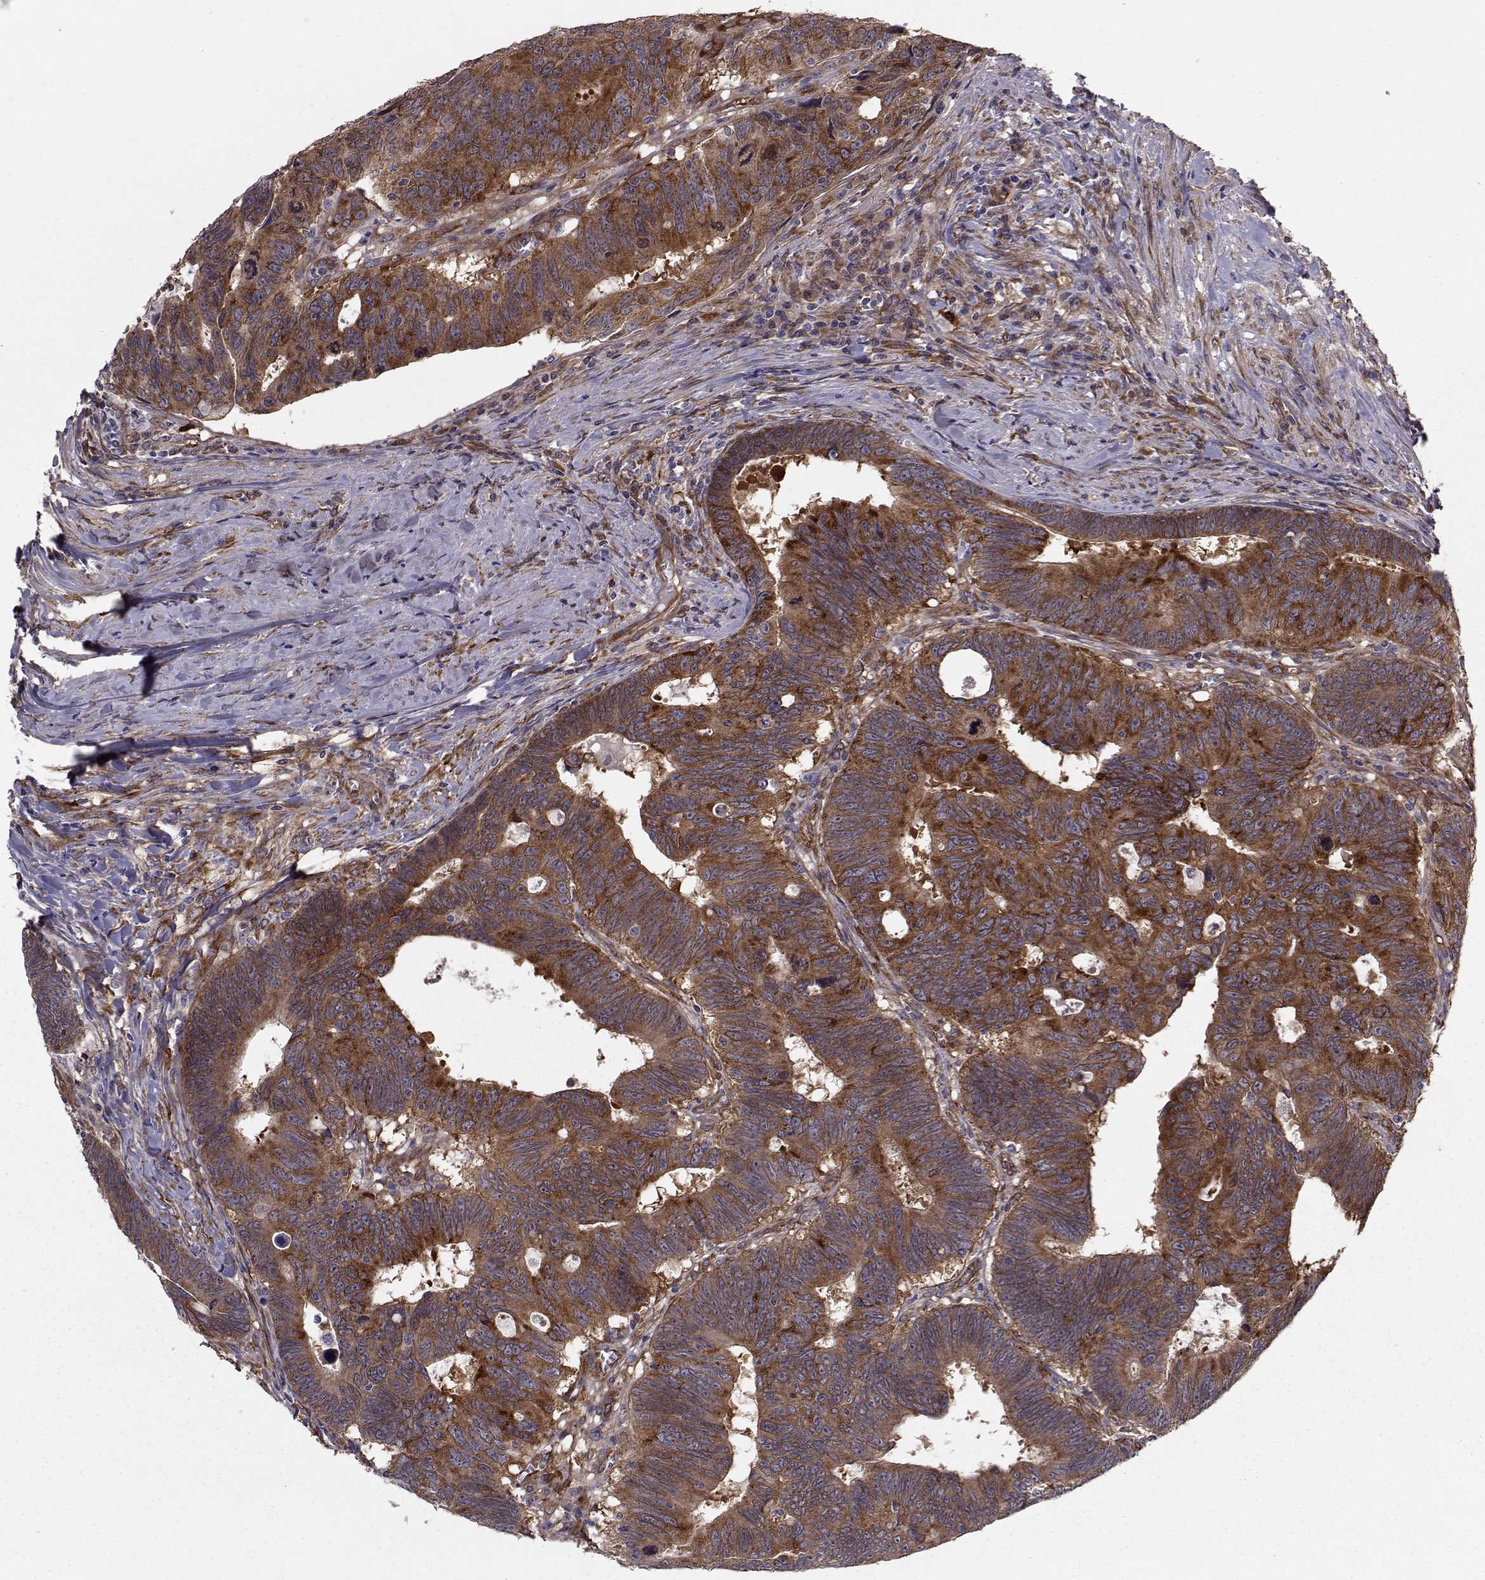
{"staining": {"intensity": "strong", "quantity": ">75%", "location": "cytoplasmic/membranous"}, "tissue": "colorectal cancer", "cell_type": "Tumor cells", "image_type": "cancer", "snomed": [{"axis": "morphology", "description": "Adenocarcinoma, NOS"}, {"axis": "topography", "description": "Colon"}], "caption": "High-magnification brightfield microscopy of colorectal cancer (adenocarcinoma) stained with DAB (3,3'-diaminobenzidine) (brown) and counterstained with hematoxylin (blue). tumor cells exhibit strong cytoplasmic/membranous staining is present in approximately>75% of cells. Immunohistochemistry stains the protein in brown and the nuclei are stained blue.", "gene": "TRIP10", "patient": {"sex": "female", "age": 77}}